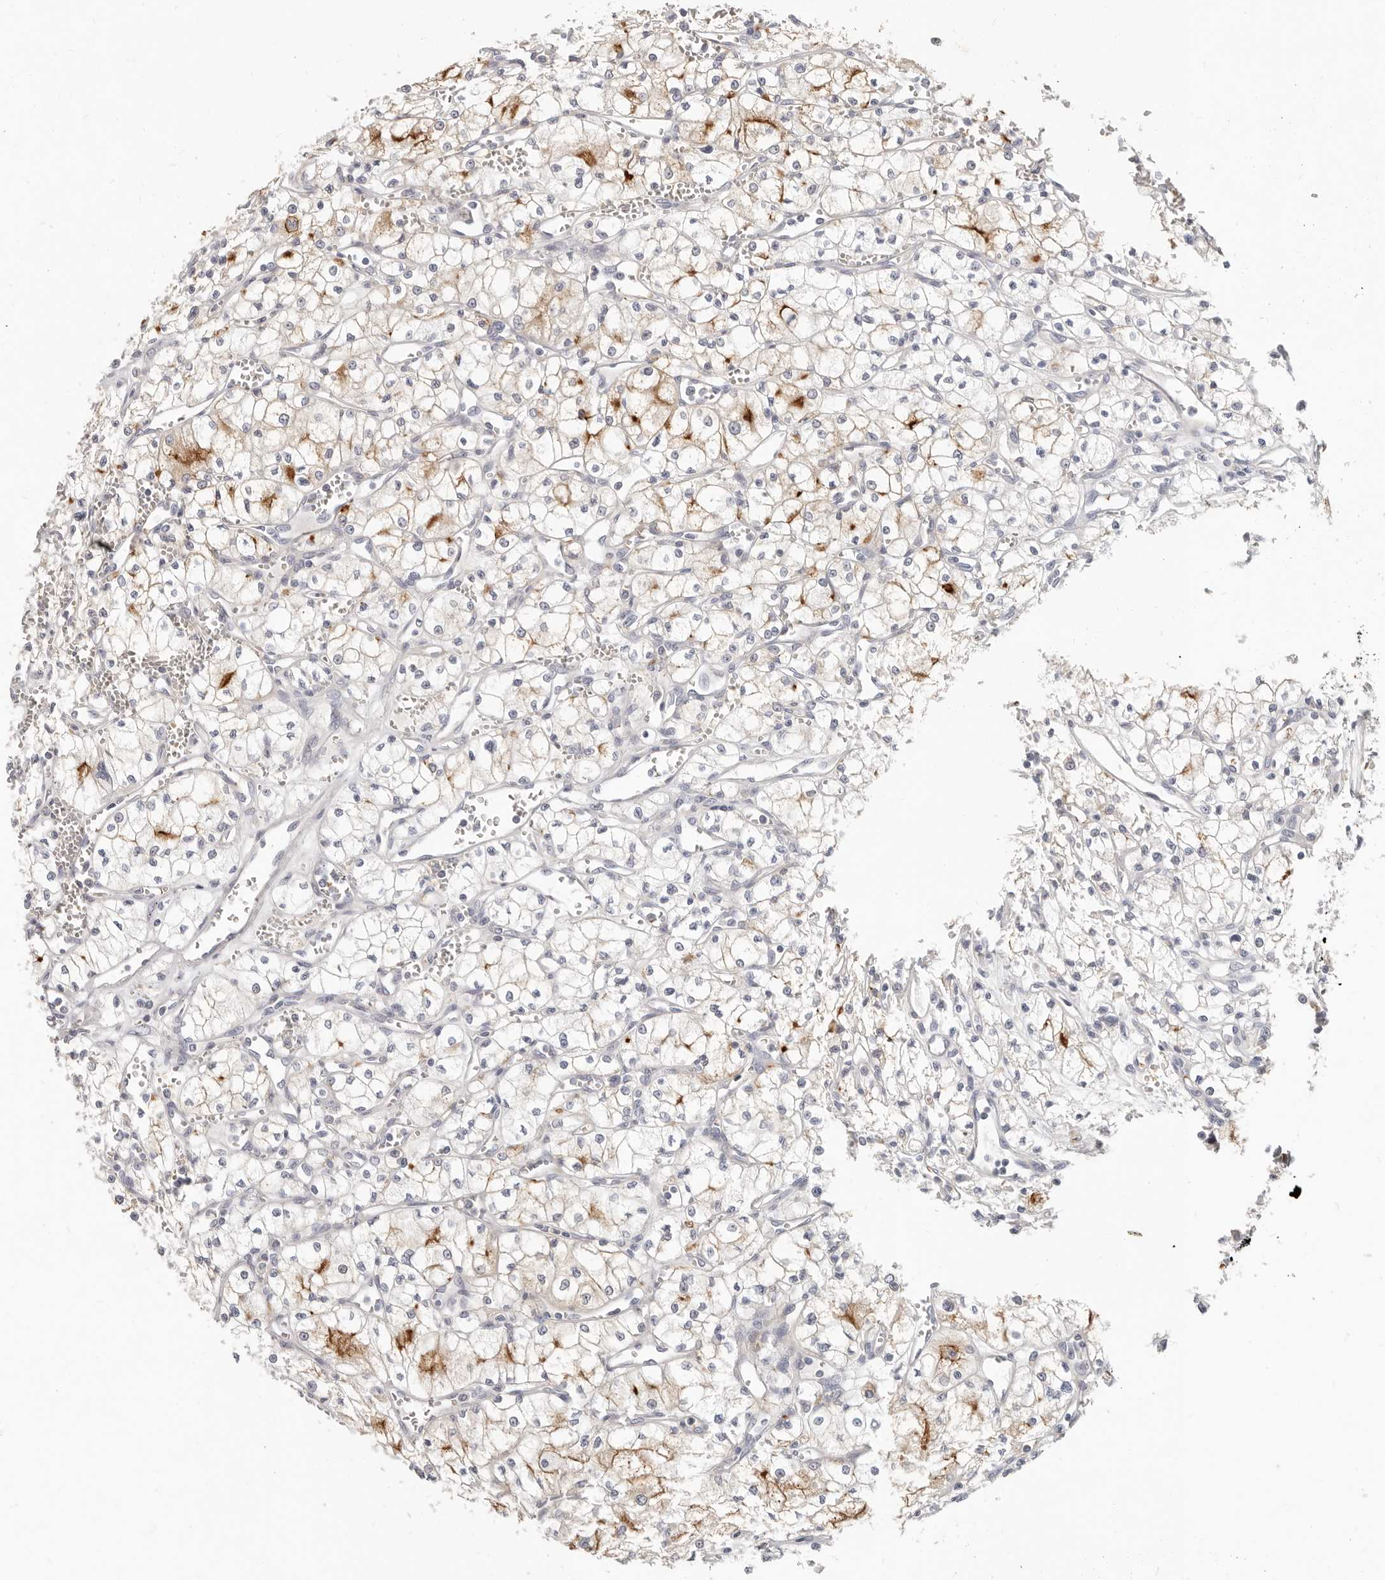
{"staining": {"intensity": "moderate", "quantity": "<25%", "location": "cytoplasmic/membranous"}, "tissue": "renal cancer", "cell_type": "Tumor cells", "image_type": "cancer", "snomed": [{"axis": "morphology", "description": "Adenocarcinoma, NOS"}, {"axis": "topography", "description": "Kidney"}], "caption": "About <25% of tumor cells in renal adenocarcinoma exhibit moderate cytoplasmic/membranous protein positivity as visualized by brown immunohistochemical staining.", "gene": "TMEM63B", "patient": {"sex": "male", "age": 59}}